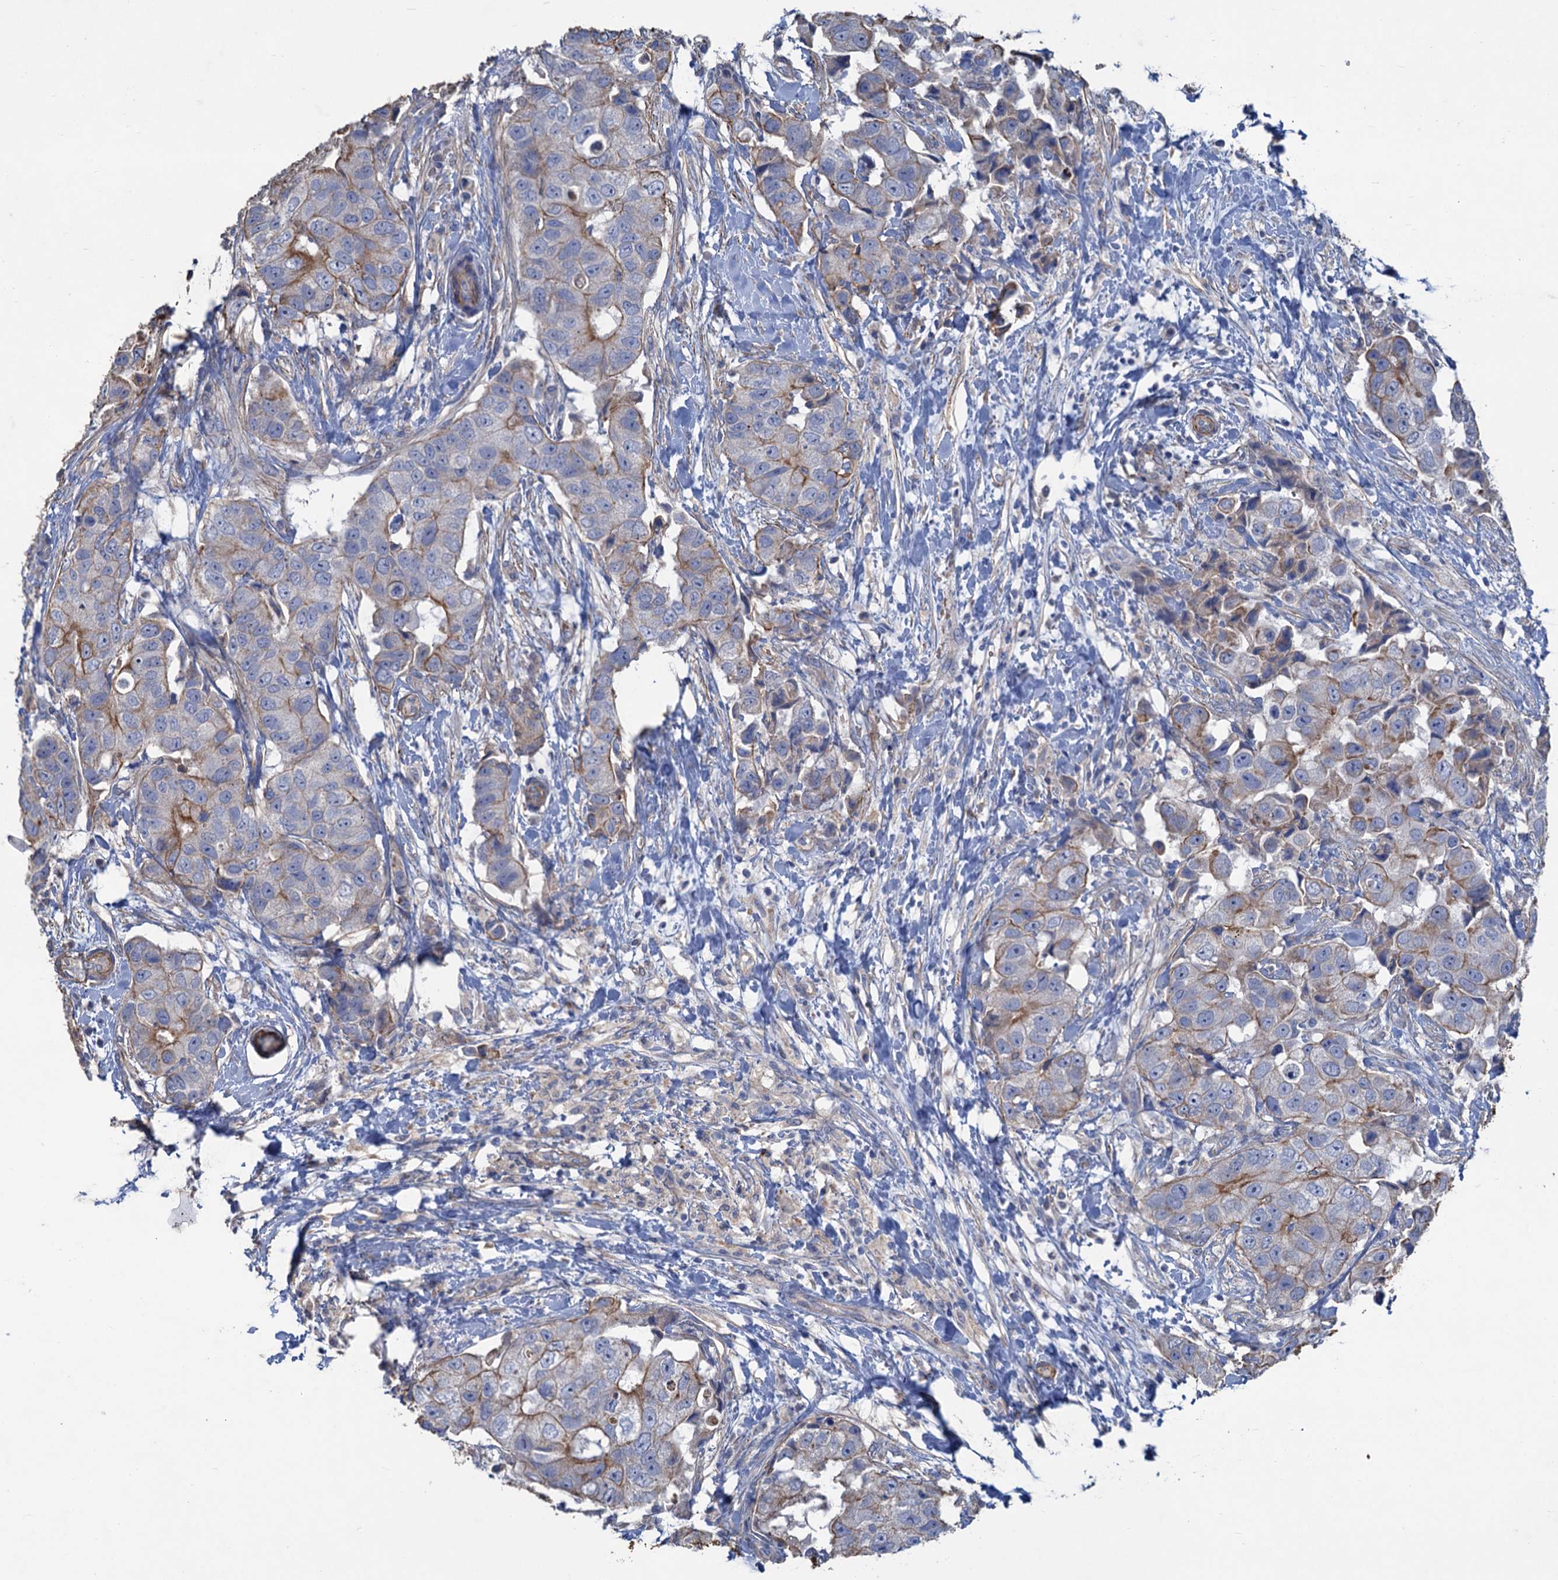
{"staining": {"intensity": "weak", "quantity": "<25%", "location": "cytoplasmic/membranous"}, "tissue": "breast cancer", "cell_type": "Tumor cells", "image_type": "cancer", "snomed": [{"axis": "morphology", "description": "Normal tissue, NOS"}, {"axis": "morphology", "description": "Duct carcinoma"}, {"axis": "topography", "description": "Breast"}], "caption": "This histopathology image is of breast invasive ductal carcinoma stained with immunohistochemistry to label a protein in brown with the nuclei are counter-stained blue. There is no expression in tumor cells.", "gene": "SMCO3", "patient": {"sex": "female", "age": 62}}